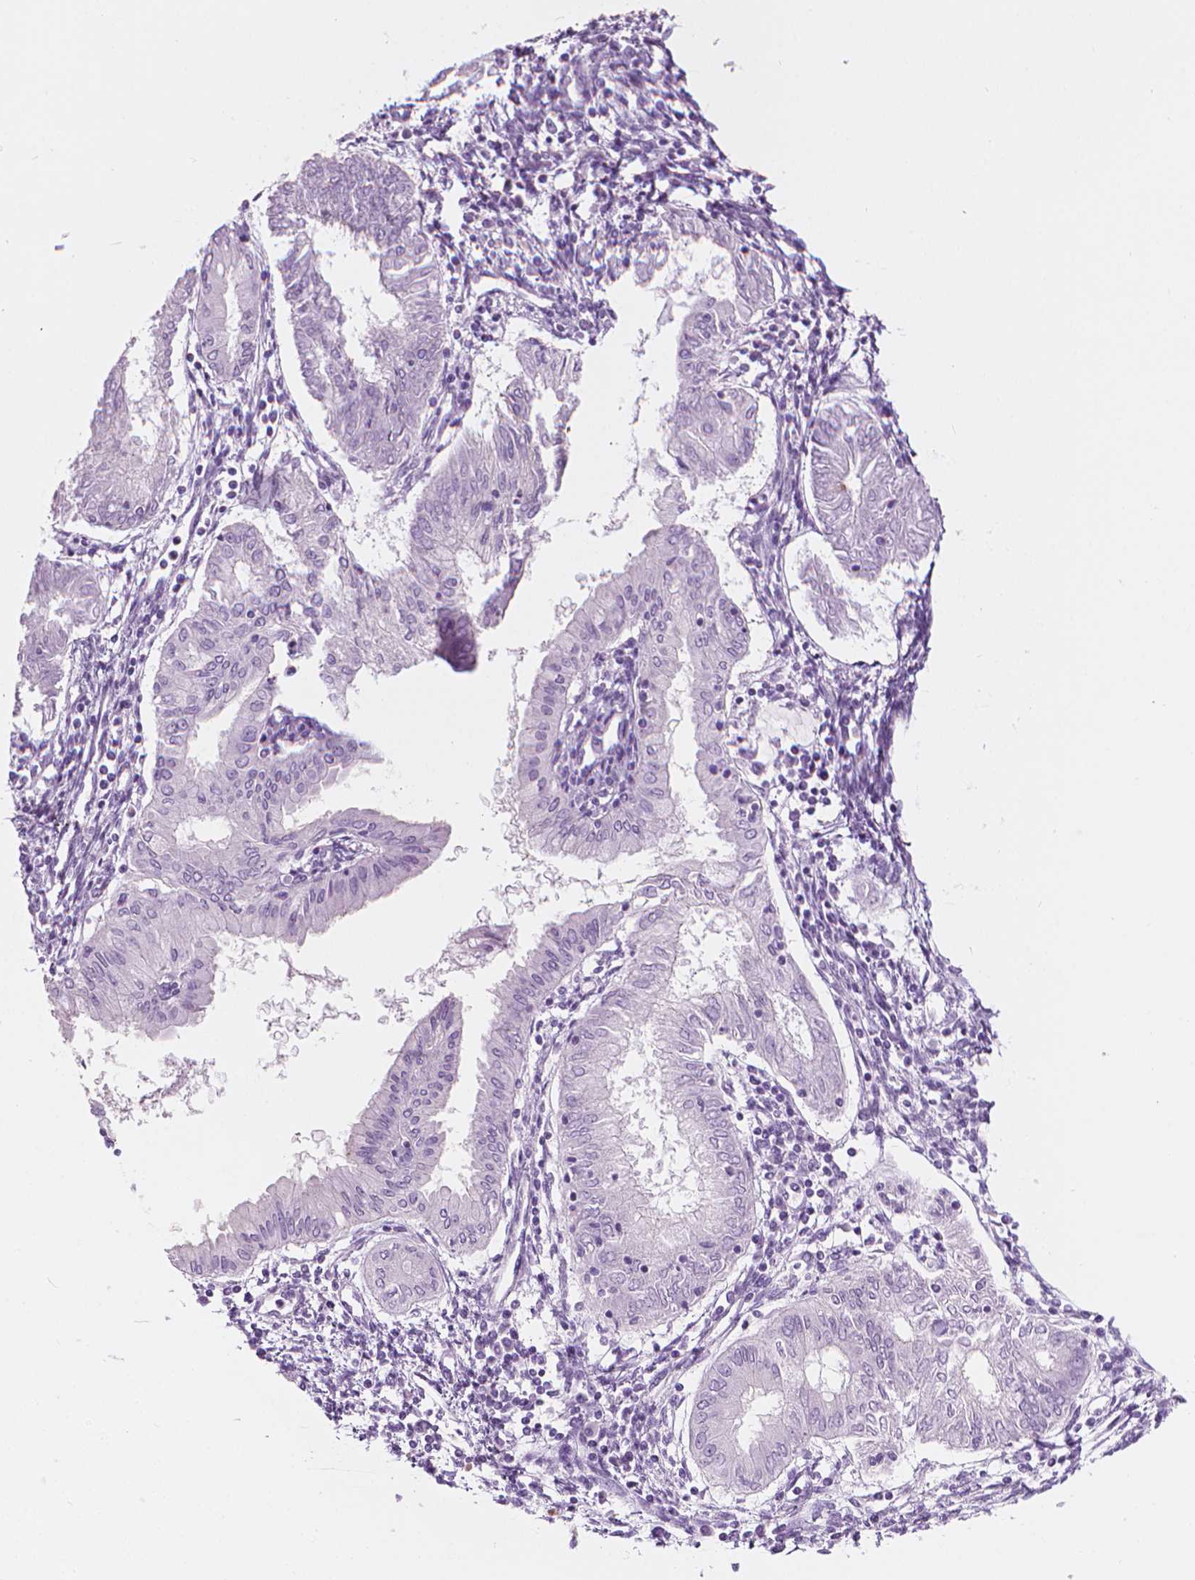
{"staining": {"intensity": "negative", "quantity": "none", "location": "none"}, "tissue": "endometrial cancer", "cell_type": "Tumor cells", "image_type": "cancer", "snomed": [{"axis": "morphology", "description": "Adenocarcinoma, NOS"}, {"axis": "topography", "description": "Endometrium"}], "caption": "IHC histopathology image of neoplastic tissue: human adenocarcinoma (endometrial) stained with DAB demonstrates no significant protein positivity in tumor cells. Nuclei are stained in blue.", "gene": "SCG3", "patient": {"sex": "female", "age": 68}}